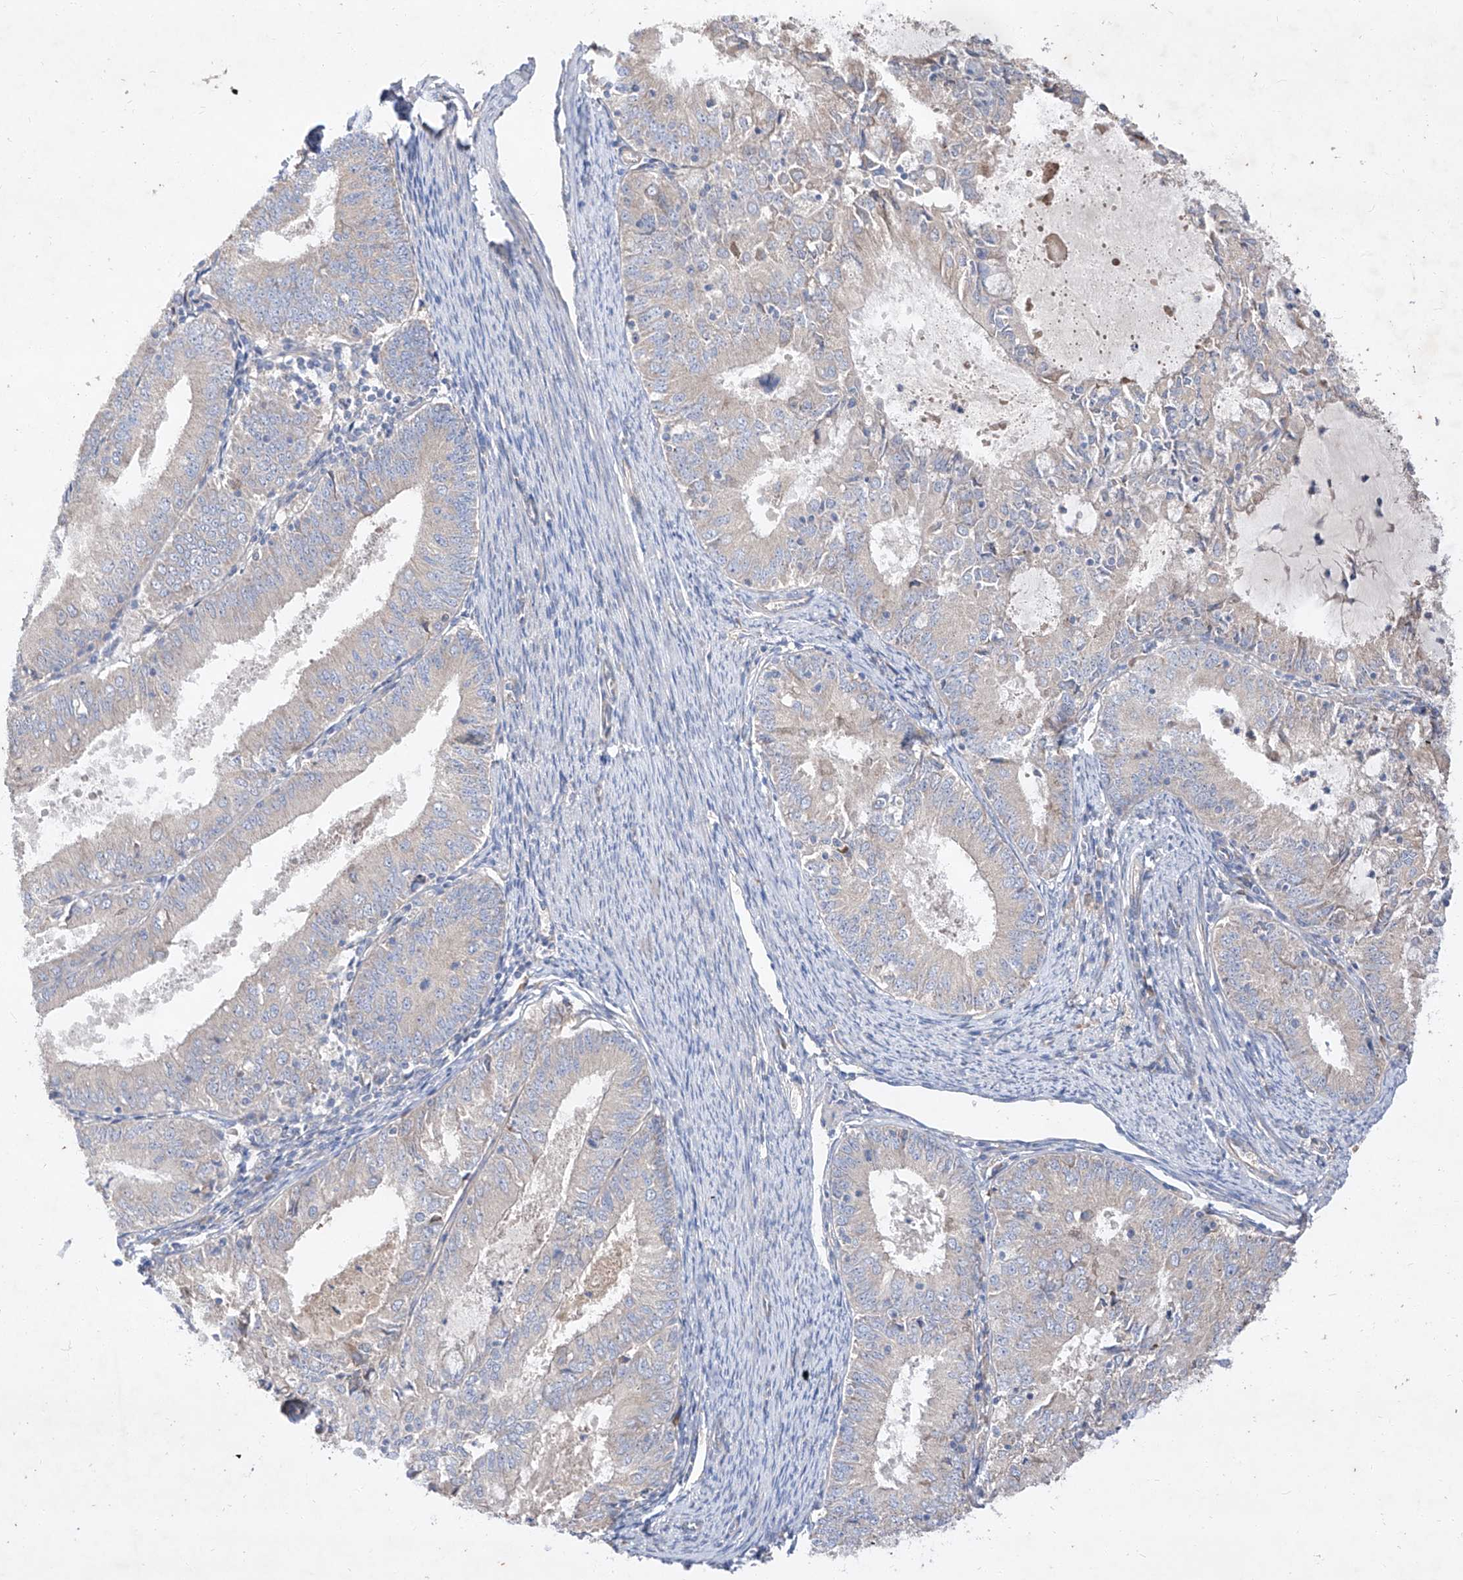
{"staining": {"intensity": "negative", "quantity": "none", "location": "none"}, "tissue": "endometrial cancer", "cell_type": "Tumor cells", "image_type": "cancer", "snomed": [{"axis": "morphology", "description": "Adenocarcinoma, NOS"}, {"axis": "topography", "description": "Endometrium"}], "caption": "Tumor cells are negative for brown protein staining in endometrial cancer (adenocarcinoma).", "gene": "DIRAS3", "patient": {"sex": "female", "age": 57}}